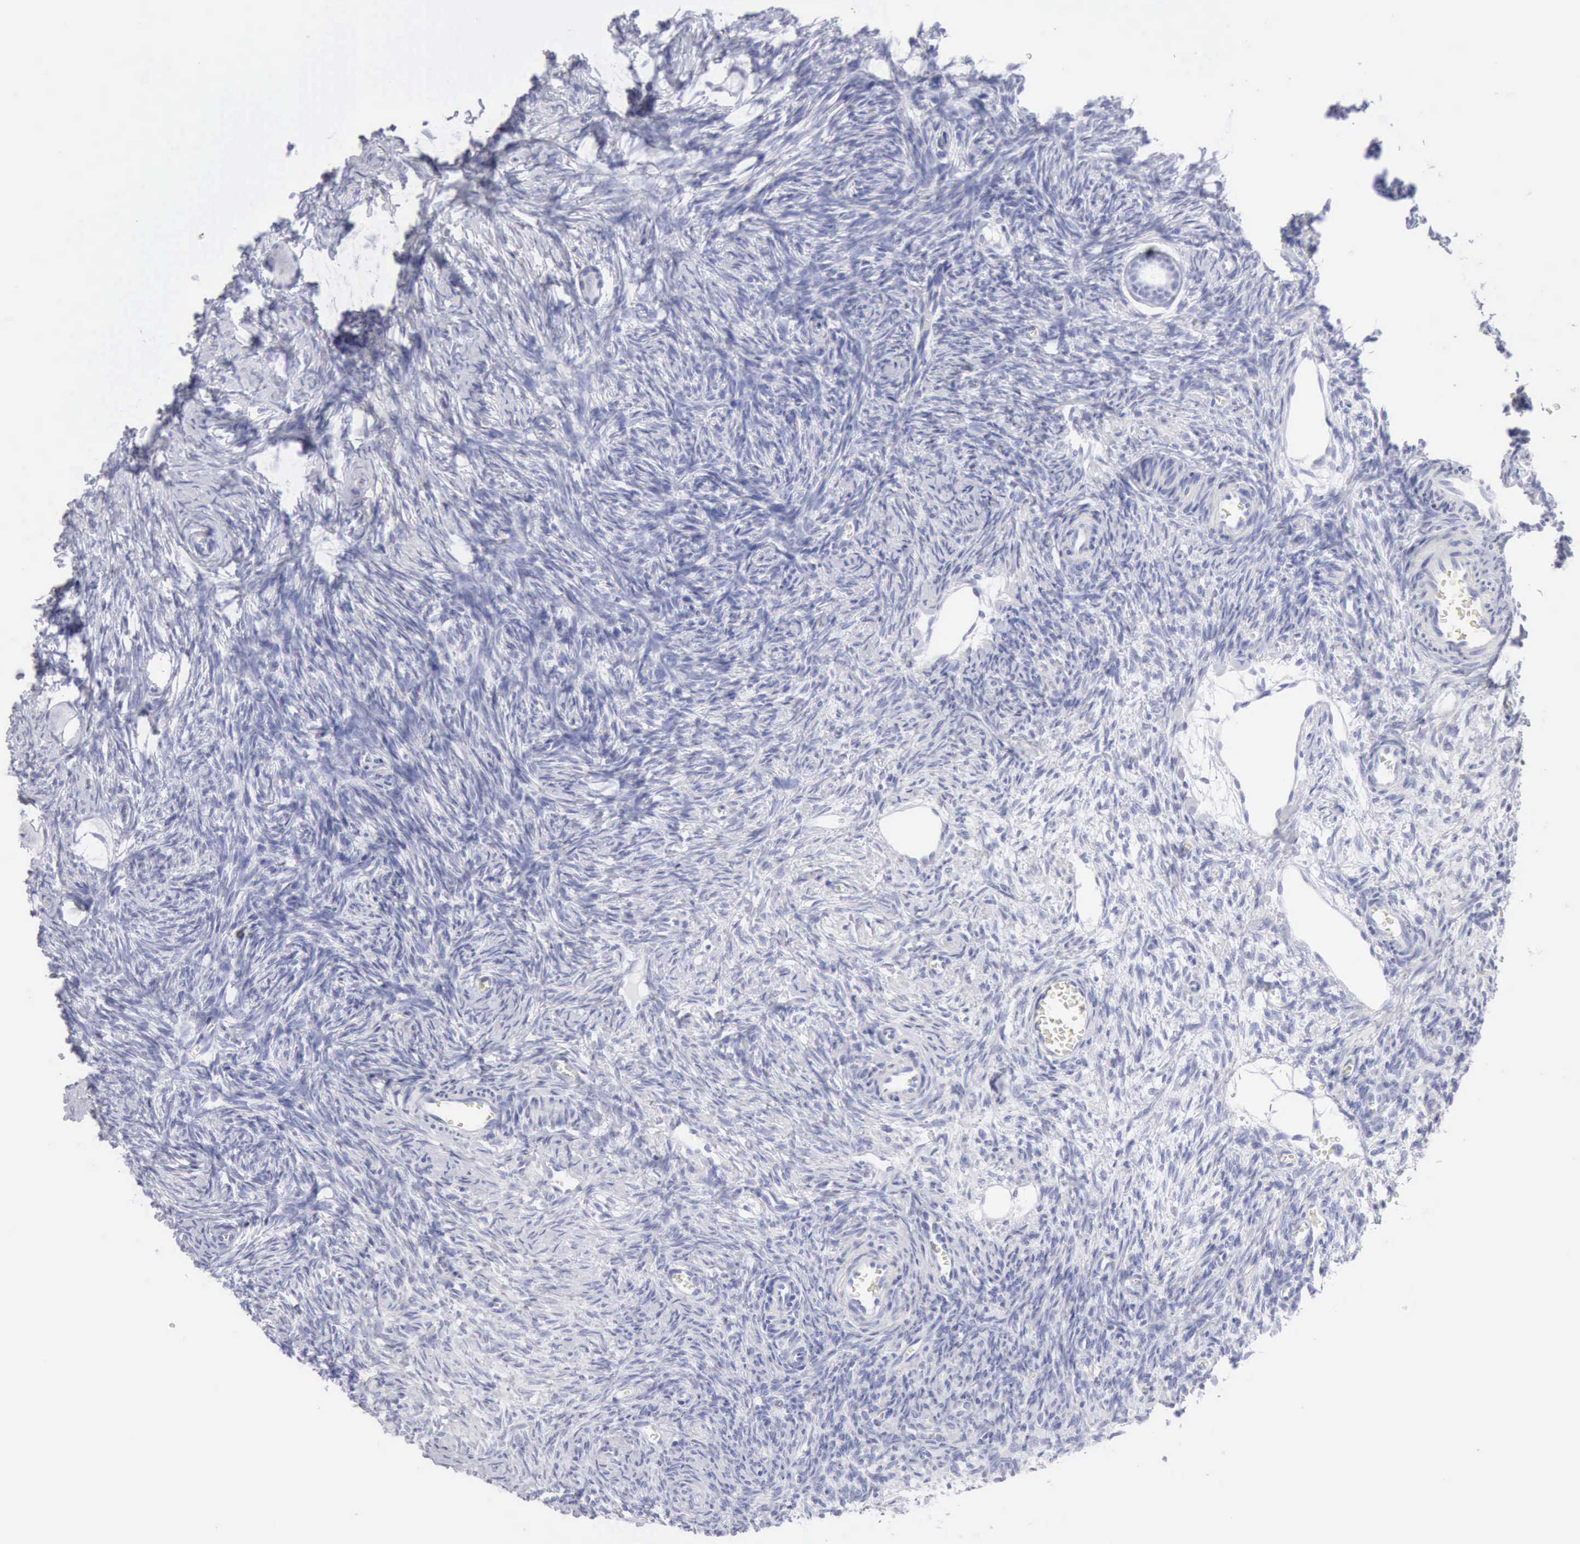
{"staining": {"intensity": "negative", "quantity": "none", "location": "none"}, "tissue": "ovary", "cell_type": "Ovarian stroma cells", "image_type": "normal", "snomed": [{"axis": "morphology", "description": "Normal tissue, NOS"}, {"axis": "topography", "description": "Ovary"}], "caption": "IHC histopathology image of unremarkable ovary stained for a protein (brown), which shows no positivity in ovarian stroma cells. (DAB (3,3'-diaminobenzidine) IHC, high magnification).", "gene": "KRT10", "patient": {"sex": "female", "age": 27}}